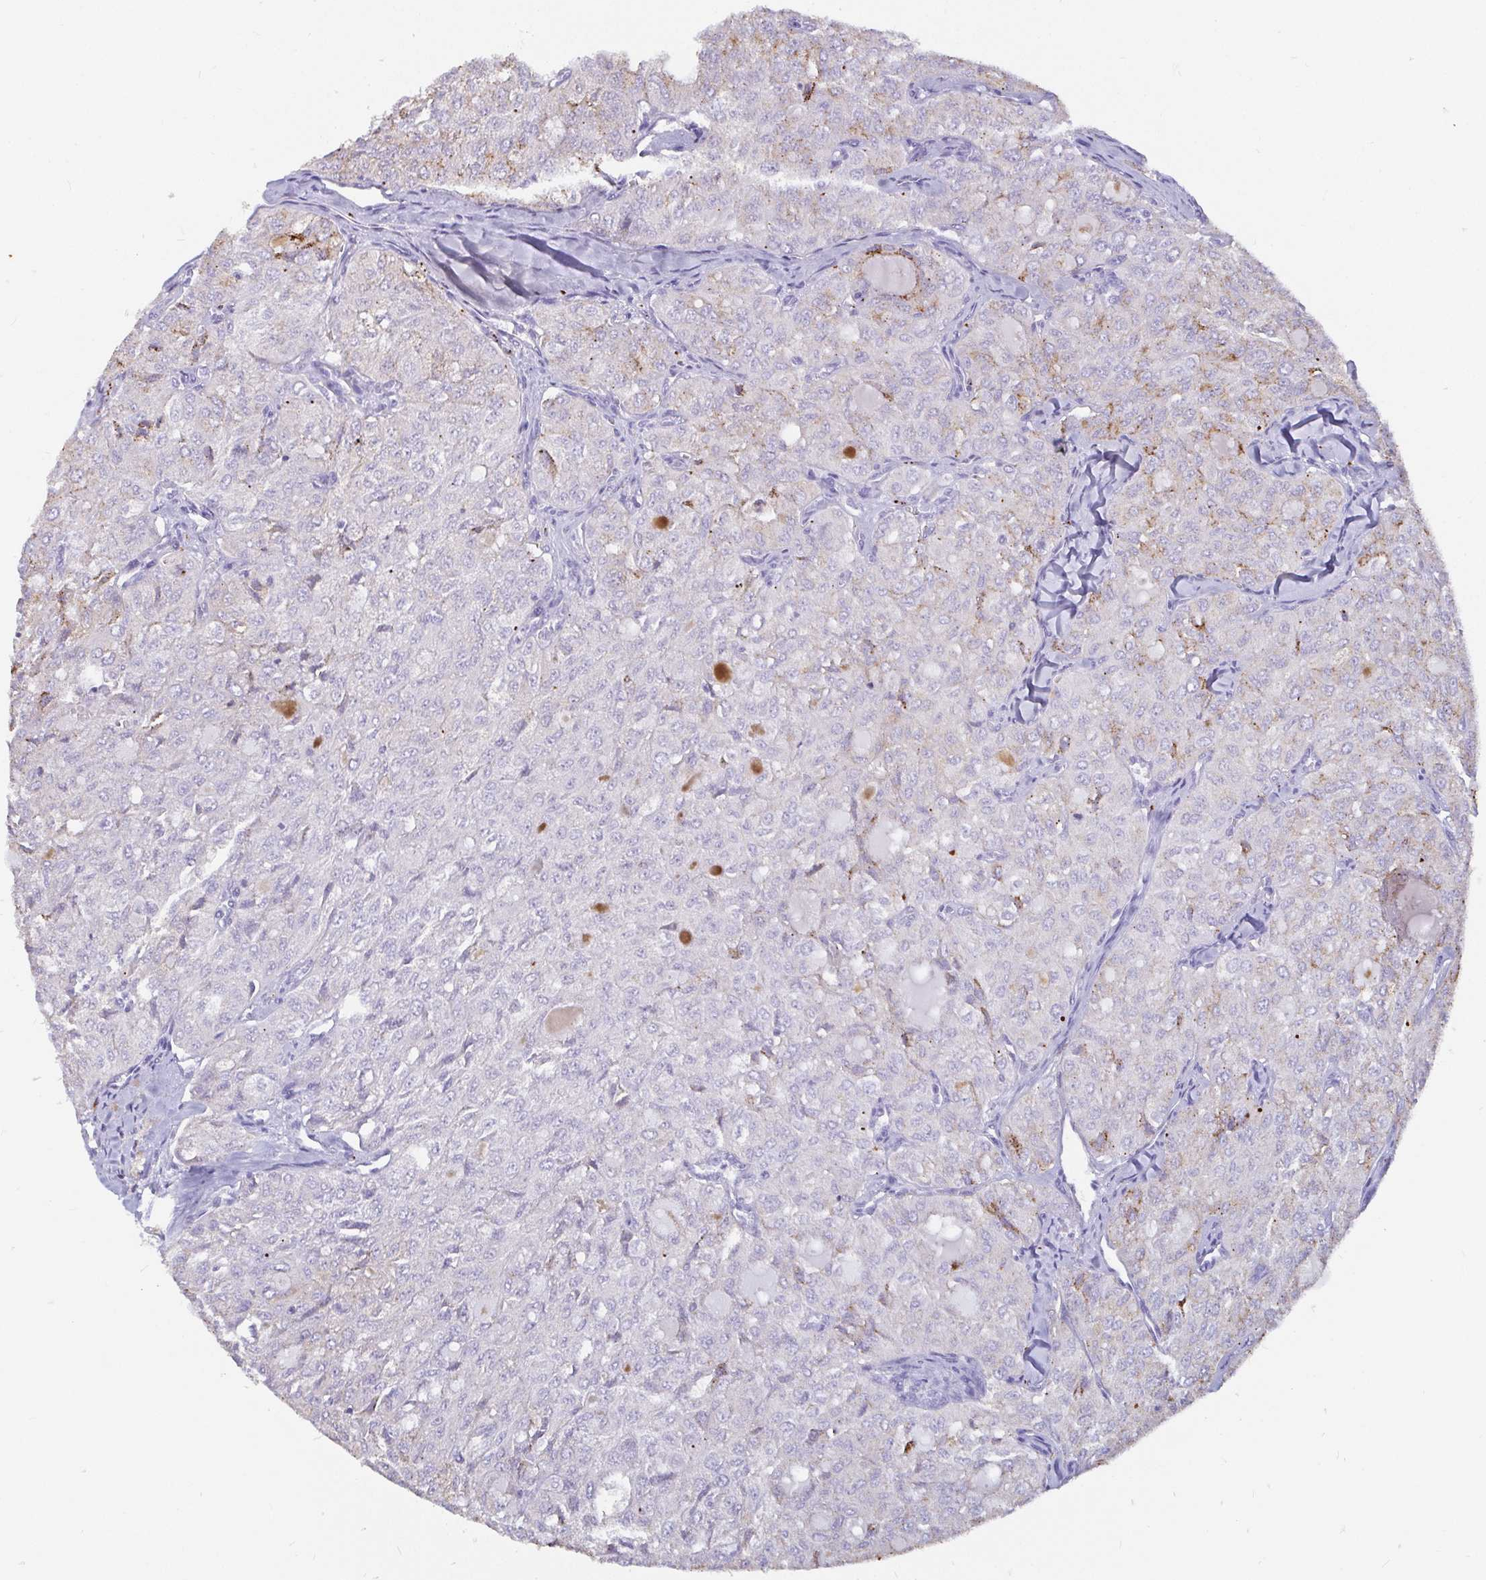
{"staining": {"intensity": "moderate", "quantity": "<25%", "location": "cytoplasmic/membranous"}, "tissue": "thyroid cancer", "cell_type": "Tumor cells", "image_type": "cancer", "snomed": [{"axis": "morphology", "description": "Follicular adenoma carcinoma, NOS"}, {"axis": "topography", "description": "Thyroid gland"}], "caption": "About <25% of tumor cells in thyroid cancer exhibit moderate cytoplasmic/membranous protein staining as visualized by brown immunohistochemical staining.", "gene": "ADAMTS6", "patient": {"sex": "male", "age": 75}}